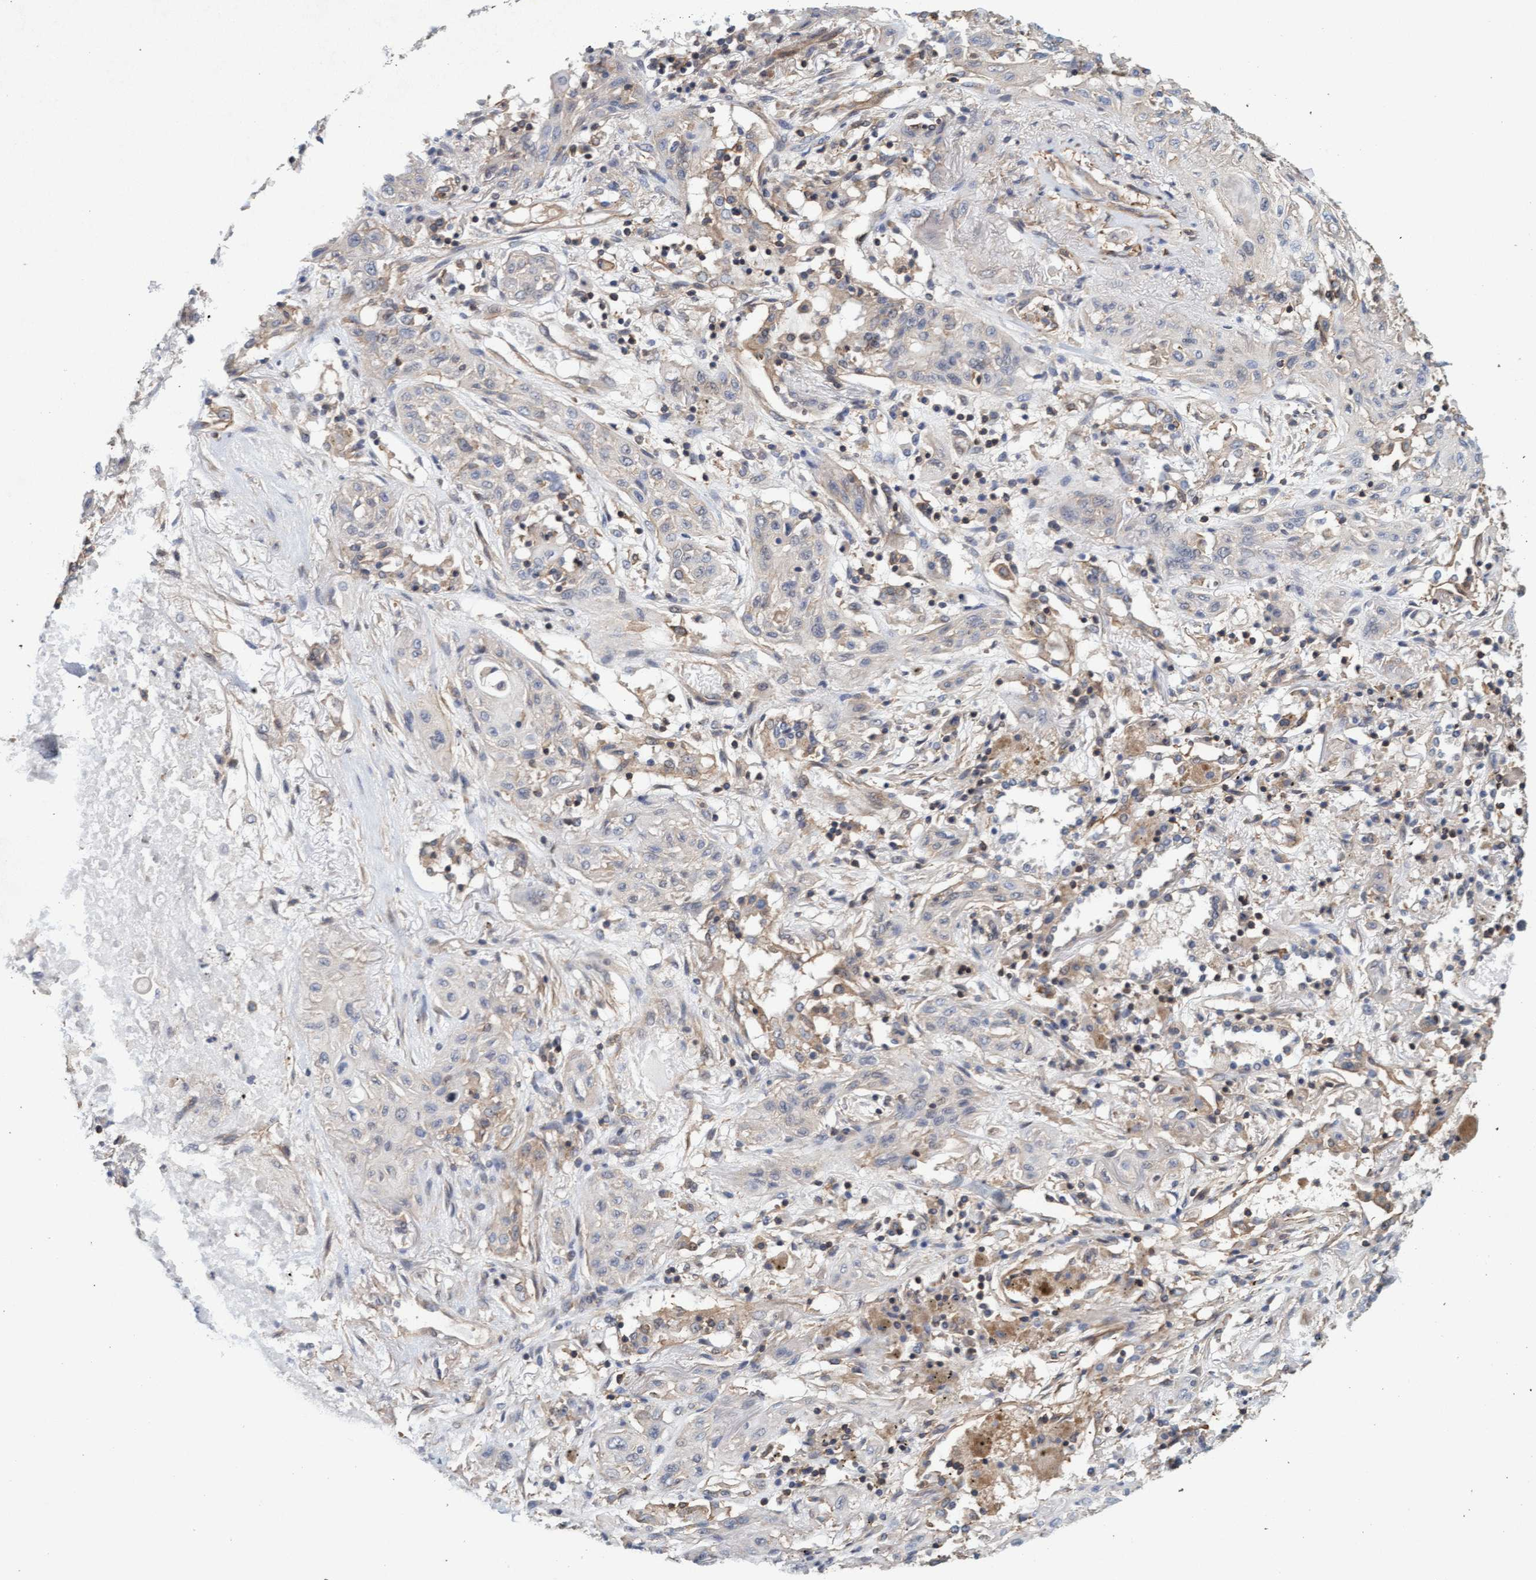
{"staining": {"intensity": "negative", "quantity": "none", "location": "none"}, "tissue": "lung cancer", "cell_type": "Tumor cells", "image_type": "cancer", "snomed": [{"axis": "morphology", "description": "Squamous cell carcinoma, NOS"}, {"axis": "topography", "description": "Lung"}], "caption": "This is a image of immunohistochemistry staining of lung squamous cell carcinoma, which shows no staining in tumor cells.", "gene": "FXR2", "patient": {"sex": "female", "age": 47}}